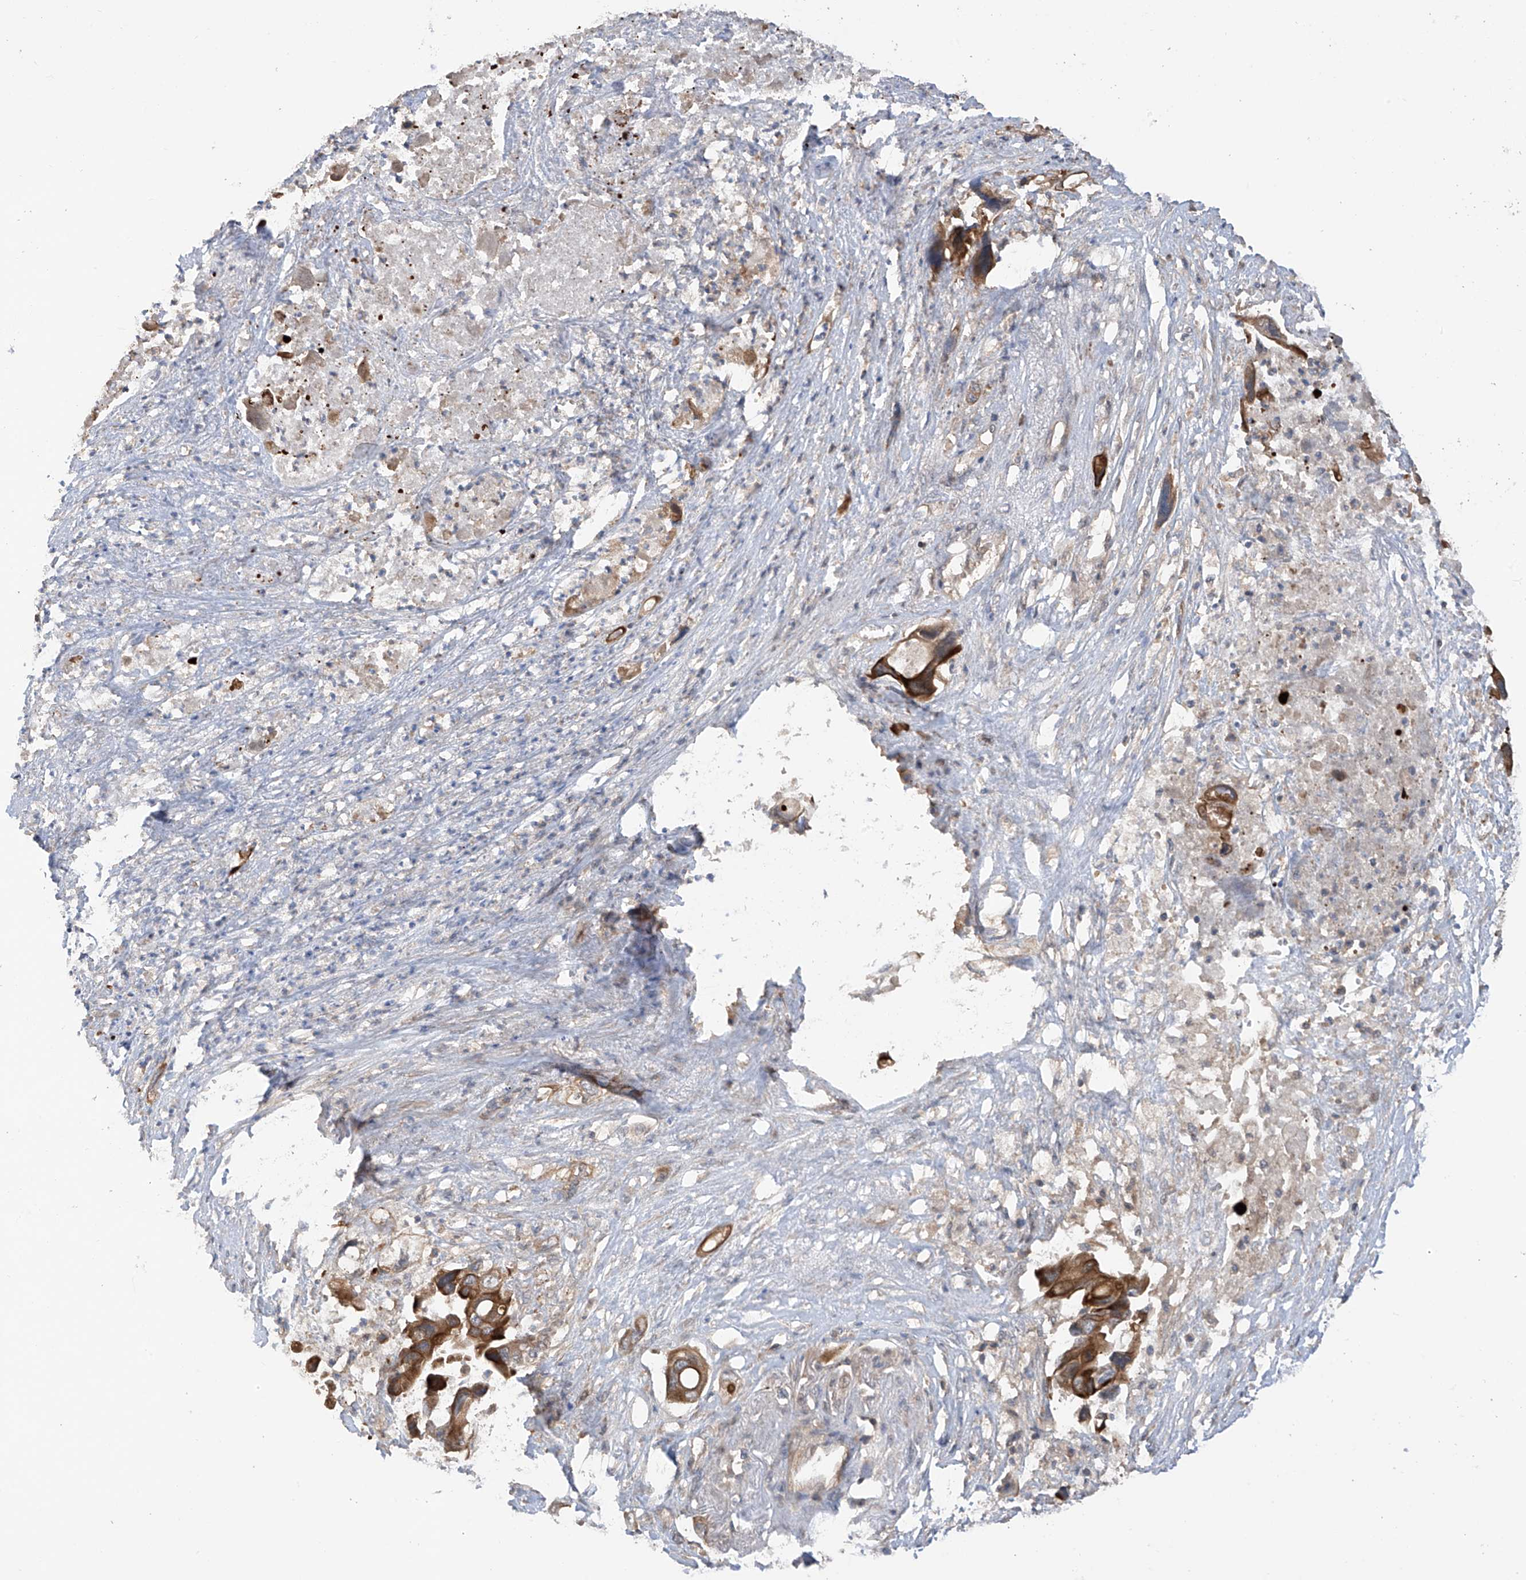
{"staining": {"intensity": "strong", "quantity": ">75%", "location": "cytoplasmic/membranous"}, "tissue": "pancreatic cancer", "cell_type": "Tumor cells", "image_type": "cancer", "snomed": [{"axis": "morphology", "description": "Adenocarcinoma, NOS"}, {"axis": "topography", "description": "Pancreas"}], "caption": "This micrograph shows immunohistochemistry staining of human pancreatic adenocarcinoma, with high strong cytoplasmic/membranous positivity in about >75% of tumor cells.", "gene": "RPAIN", "patient": {"sex": "male", "age": 66}}